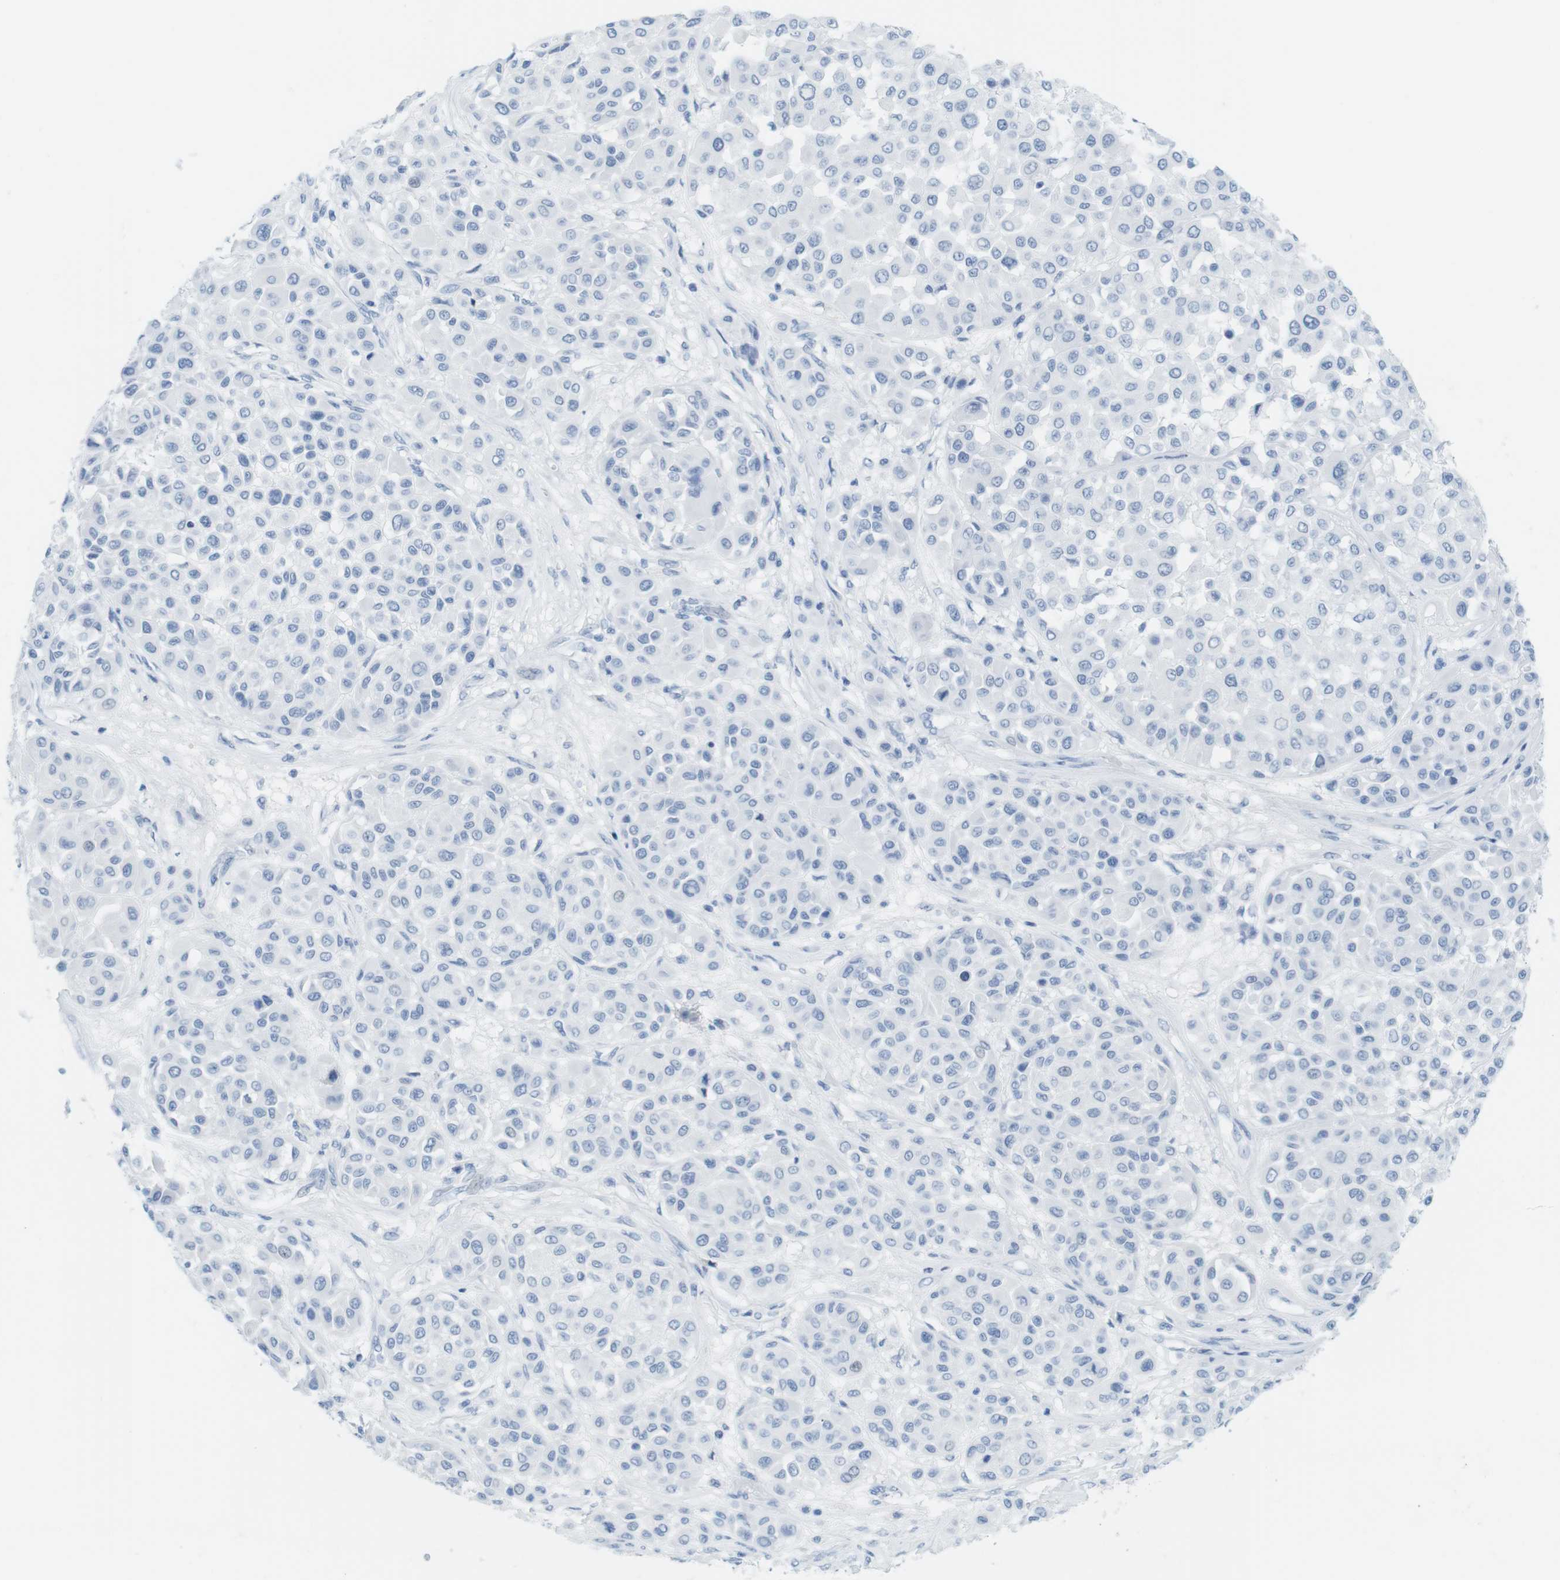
{"staining": {"intensity": "negative", "quantity": "none", "location": "none"}, "tissue": "melanoma", "cell_type": "Tumor cells", "image_type": "cancer", "snomed": [{"axis": "morphology", "description": "Malignant melanoma, Metastatic site"}, {"axis": "topography", "description": "Soft tissue"}], "caption": "Tumor cells show no significant positivity in melanoma.", "gene": "TNNT2", "patient": {"sex": "male", "age": 41}}